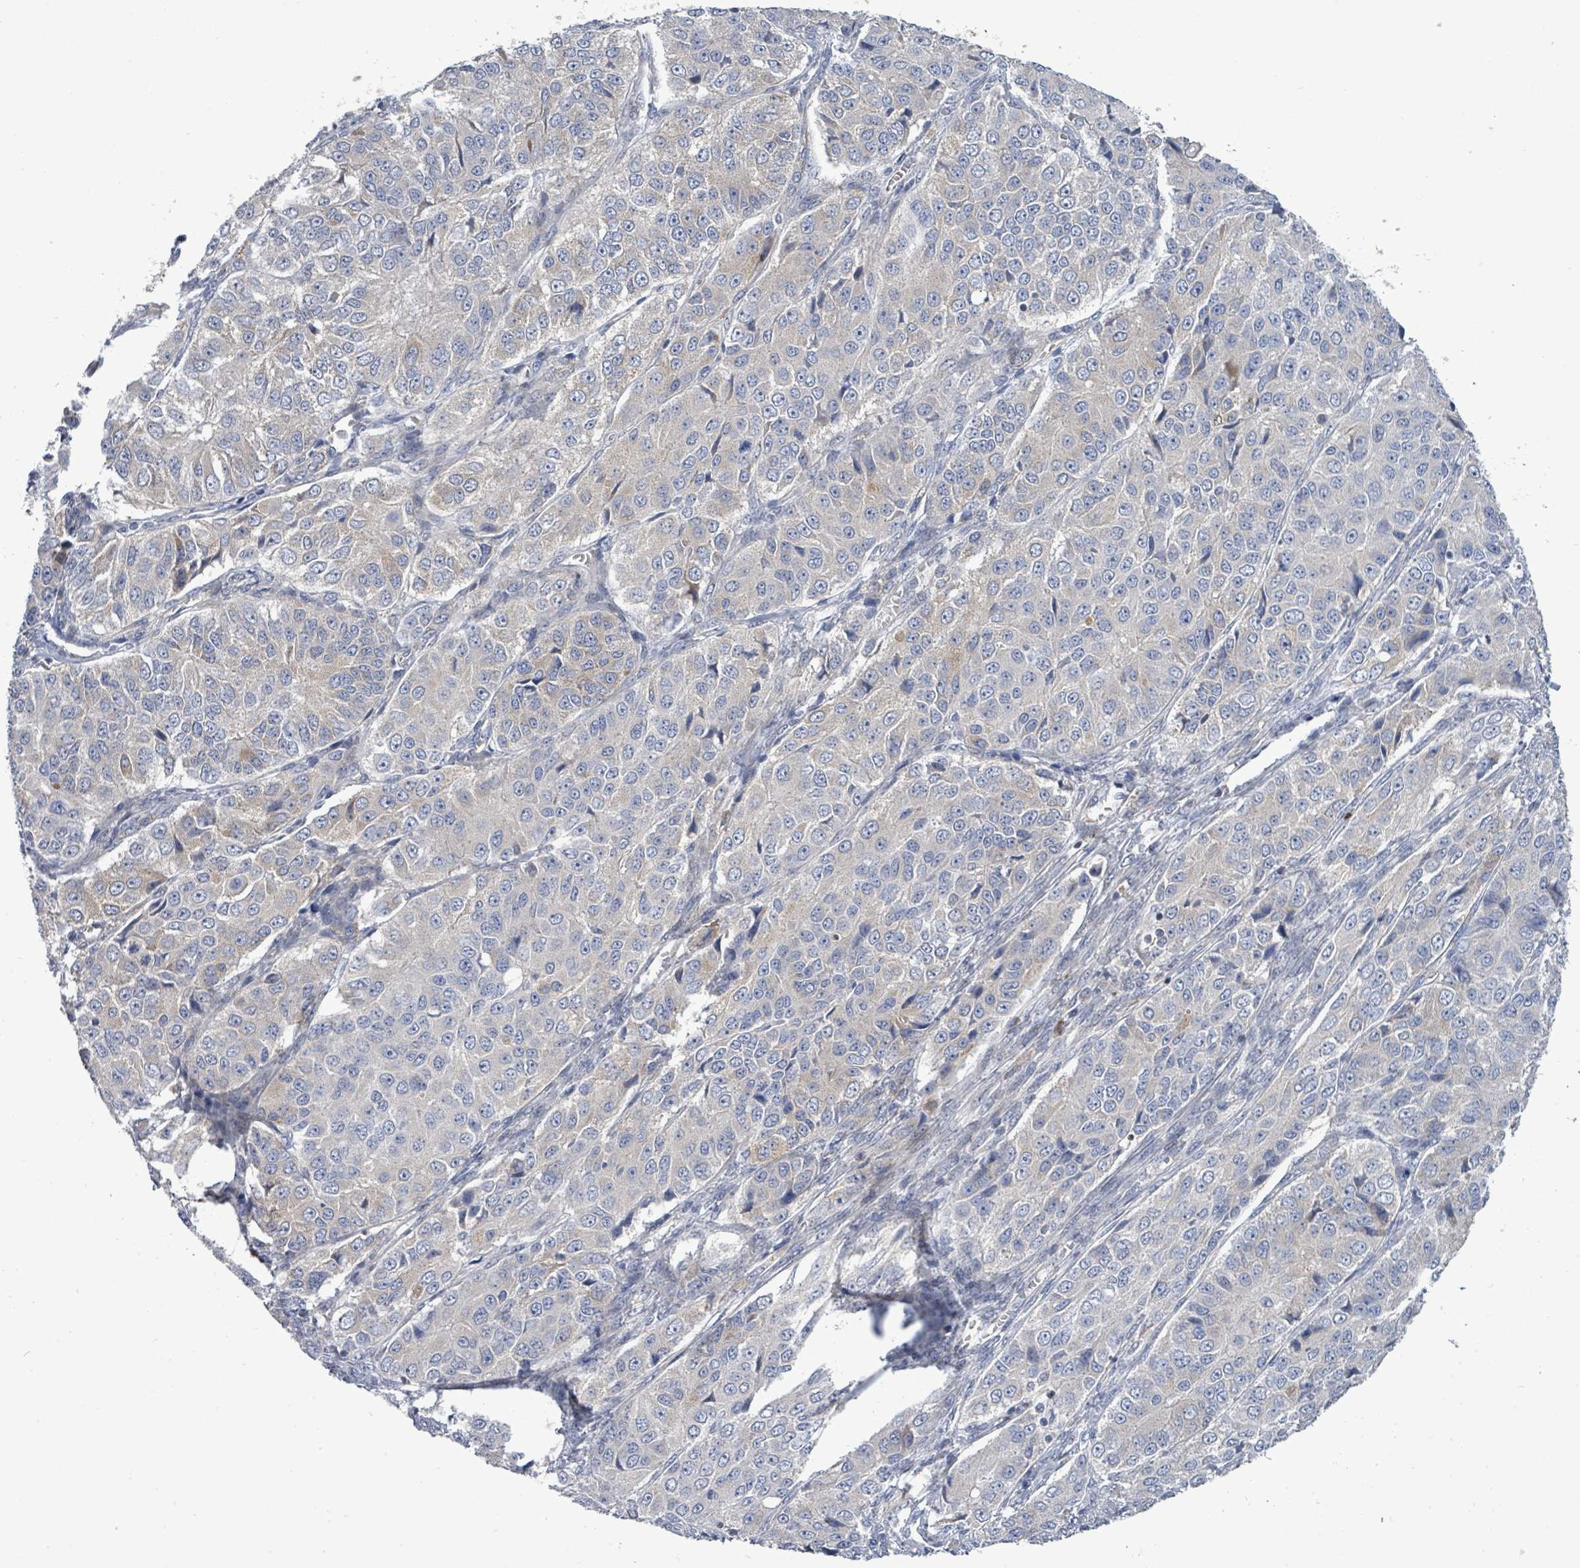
{"staining": {"intensity": "negative", "quantity": "none", "location": "none"}, "tissue": "ovarian cancer", "cell_type": "Tumor cells", "image_type": "cancer", "snomed": [{"axis": "morphology", "description": "Carcinoma, endometroid"}, {"axis": "topography", "description": "Ovary"}], "caption": "DAB (3,3'-diaminobenzidine) immunohistochemical staining of human ovarian cancer exhibits no significant expression in tumor cells.", "gene": "SAR1A", "patient": {"sex": "female", "age": 51}}